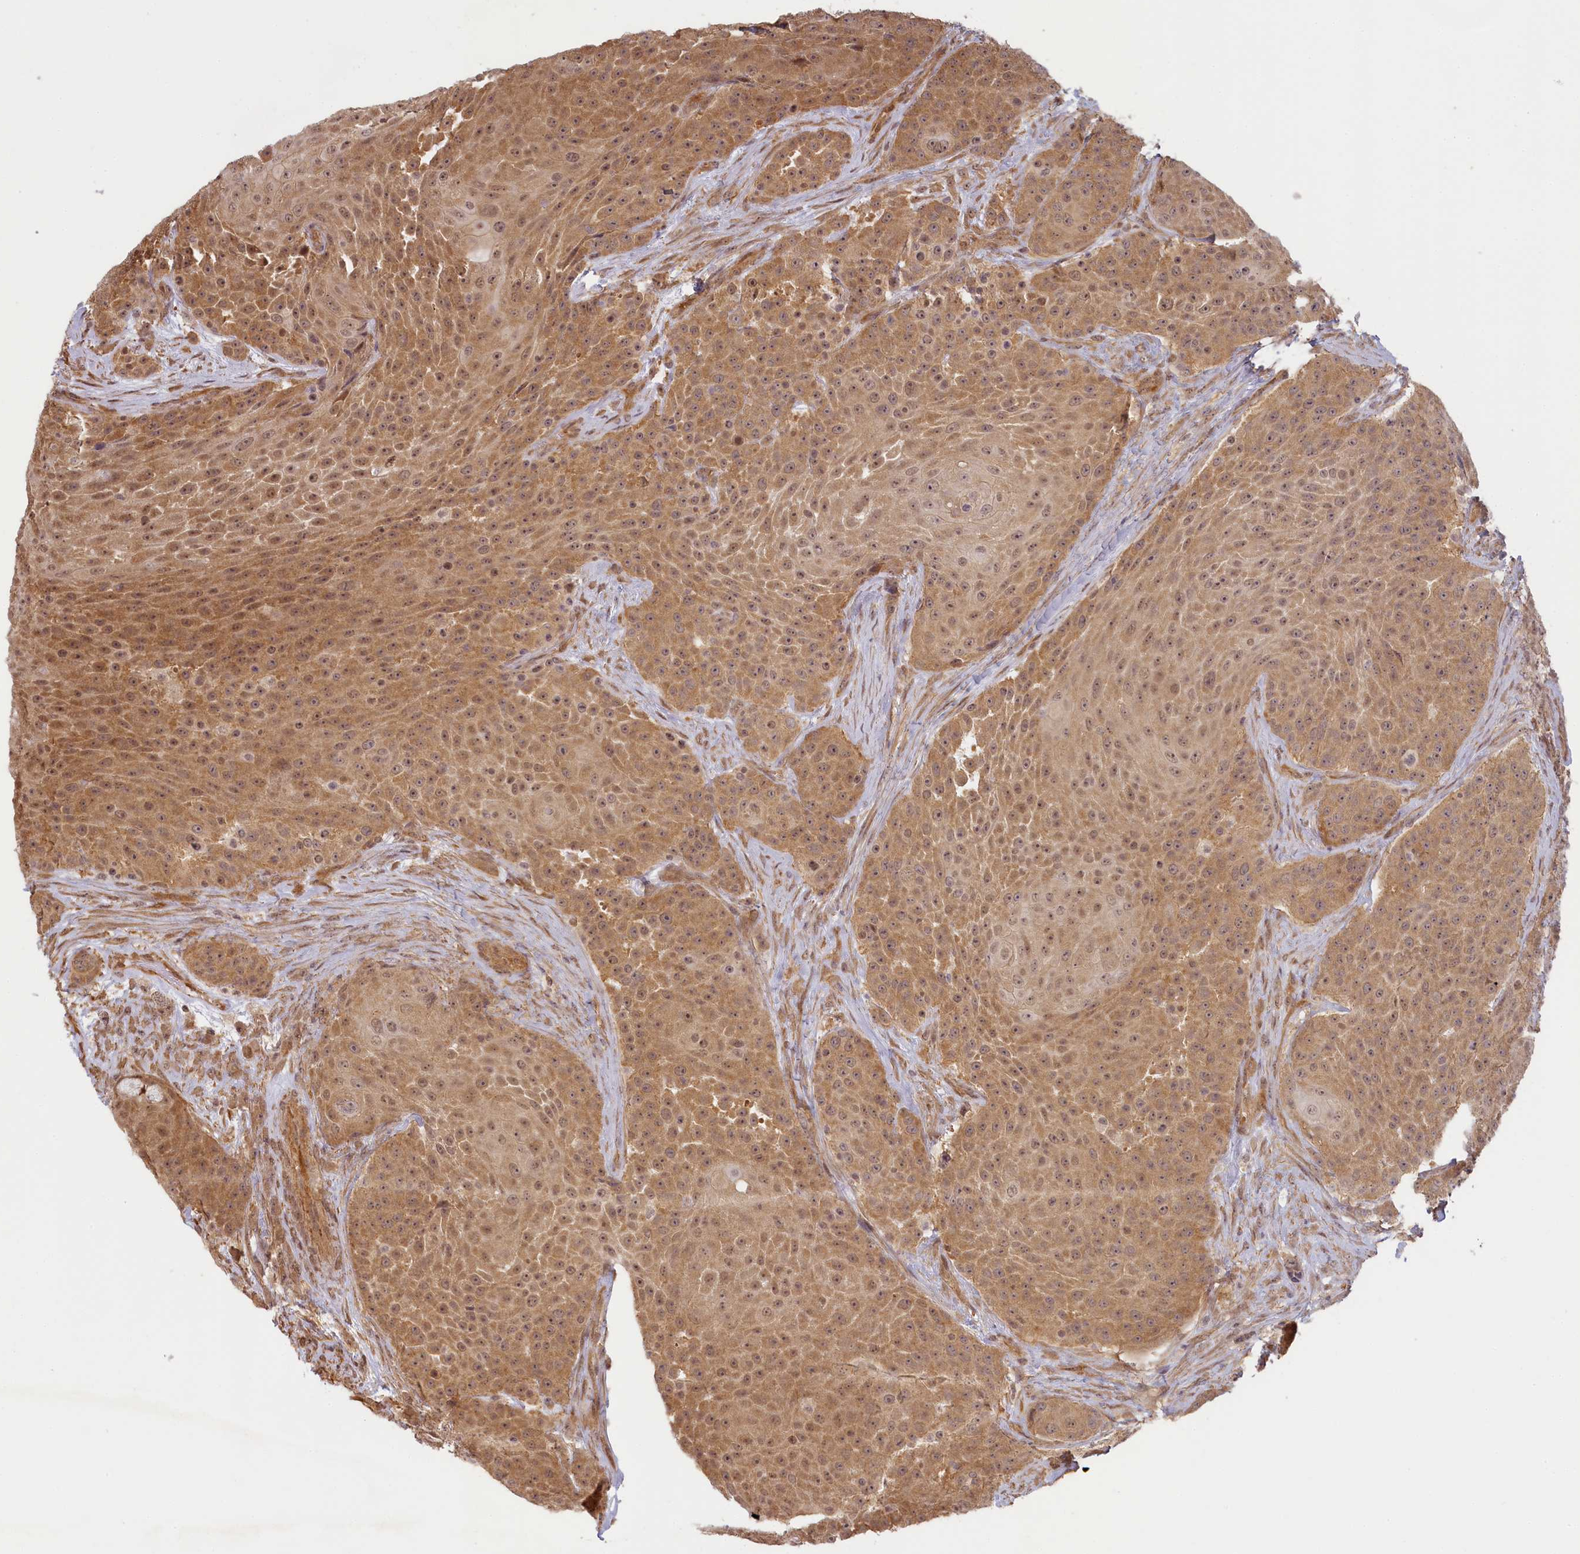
{"staining": {"intensity": "moderate", "quantity": ">75%", "location": "cytoplasmic/membranous,nuclear"}, "tissue": "urothelial cancer", "cell_type": "Tumor cells", "image_type": "cancer", "snomed": [{"axis": "morphology", "description": "Urothelial carcinoma, High grade"}, {"axis": "topography", "description": "Urinary bladder"}], "caption": "Immunohistochemistry (IHC) staining of urothelial cancer, which demonstrates medium levels of moderate cytoplasmic/membranous and nuclear positivity in approximately >75% of tumor cells indicating moderate cytoplasmic/membranous and nuclear protein positivity. The staining was performed using DAB (brown) for protein detection and nuclei were counterstained in hematoxylin (blue).", "gene": "C19orf44", "patient": {"sex": "female", "age": 63}}